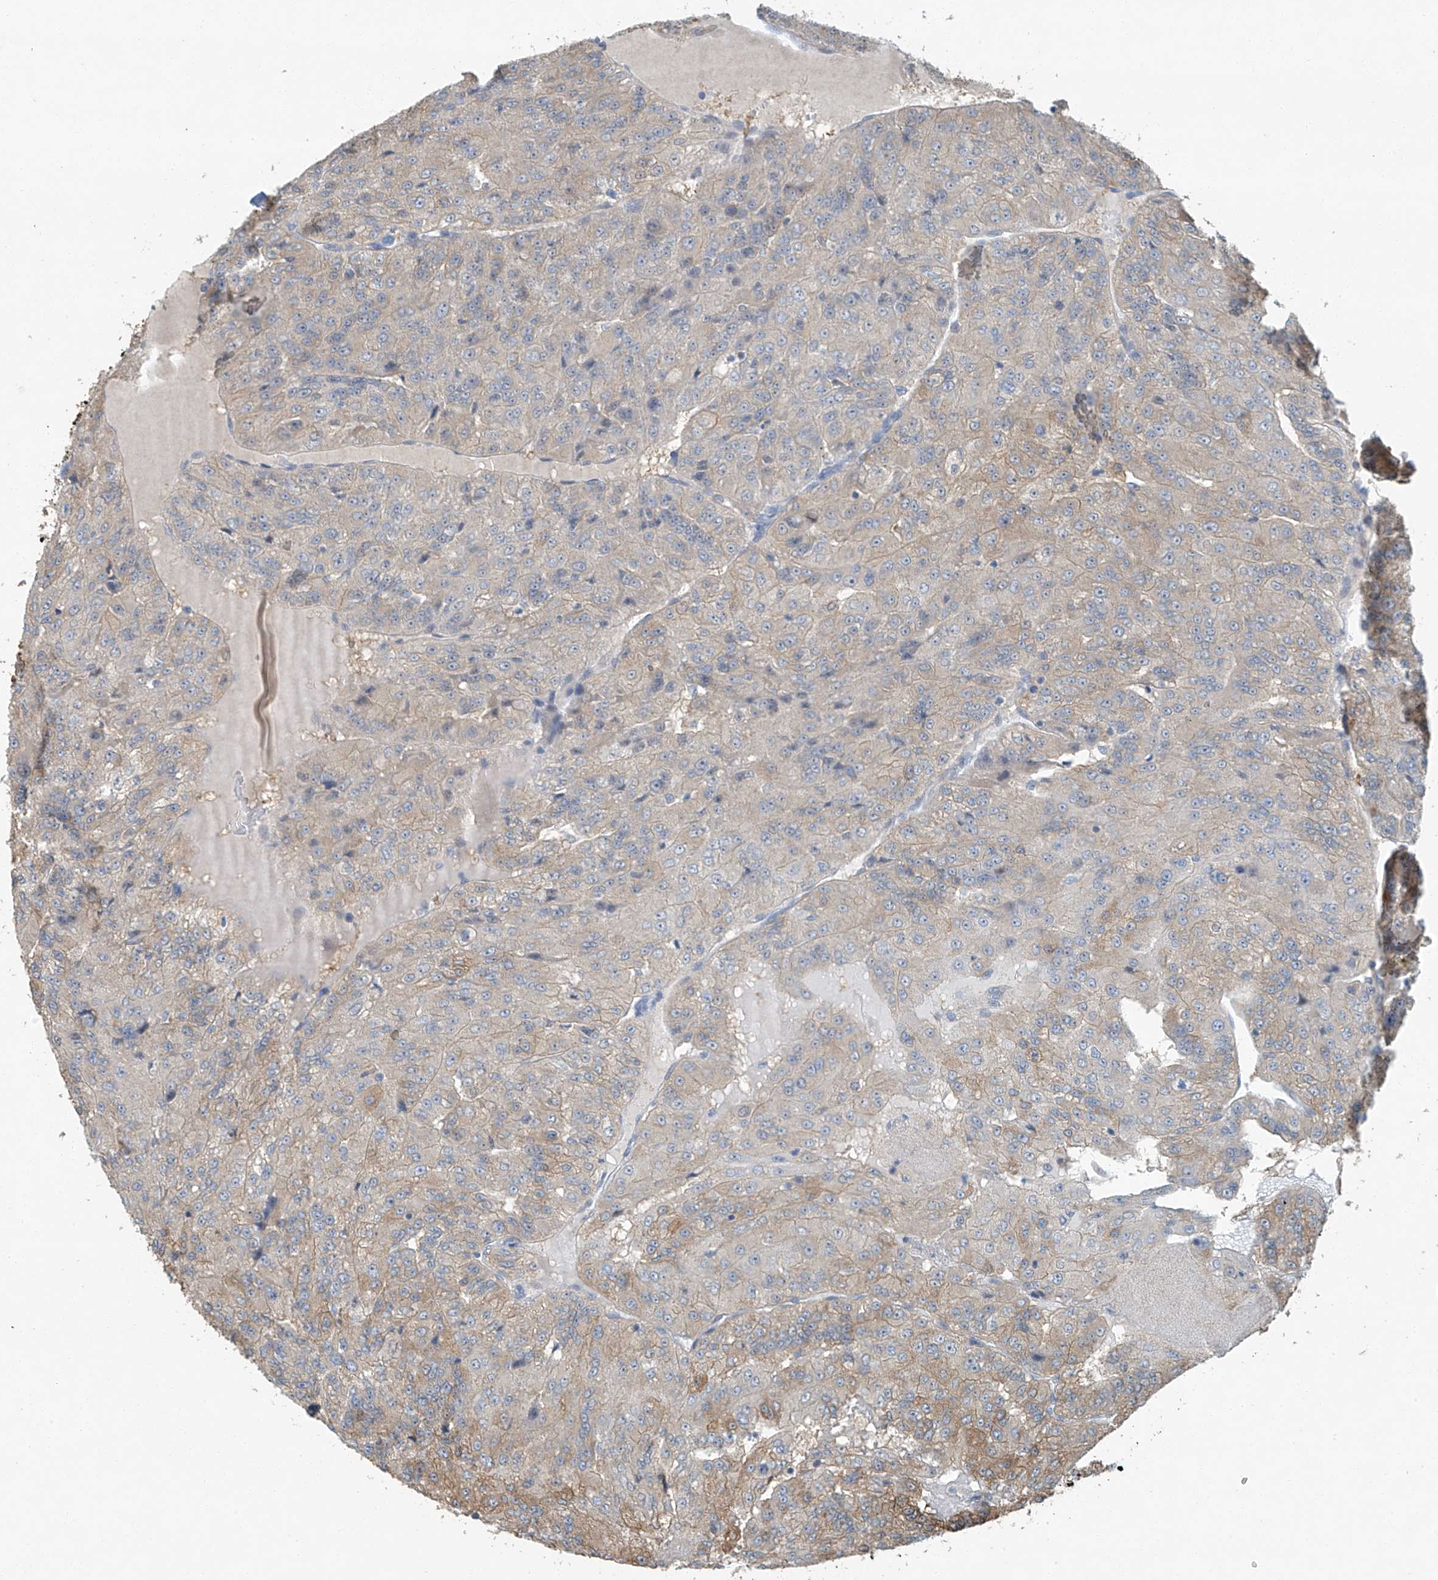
{"staining": {"intensity": "moderate", "quantity": "<25%", "location": "cytoplasmic/membranous"}, "tissue": "renal cancer", "cell_type": "Tumor cells", "image_type": "cancer", "snomed": [{"axis": "morphology", "description": "Adenocarcinoma, NOS"}, {"axis": "topography", "description": "Kidney"}], "caption": "Moderate cytoplasmic/membranous positivity is present in about <25% of tumor cells in renal cancer. Immunohistochemistry stains the protein of interest in brown and the nuclei are stained blue.", "gene": "TAF8", "patient": {"sex": "female", "age": 63}}